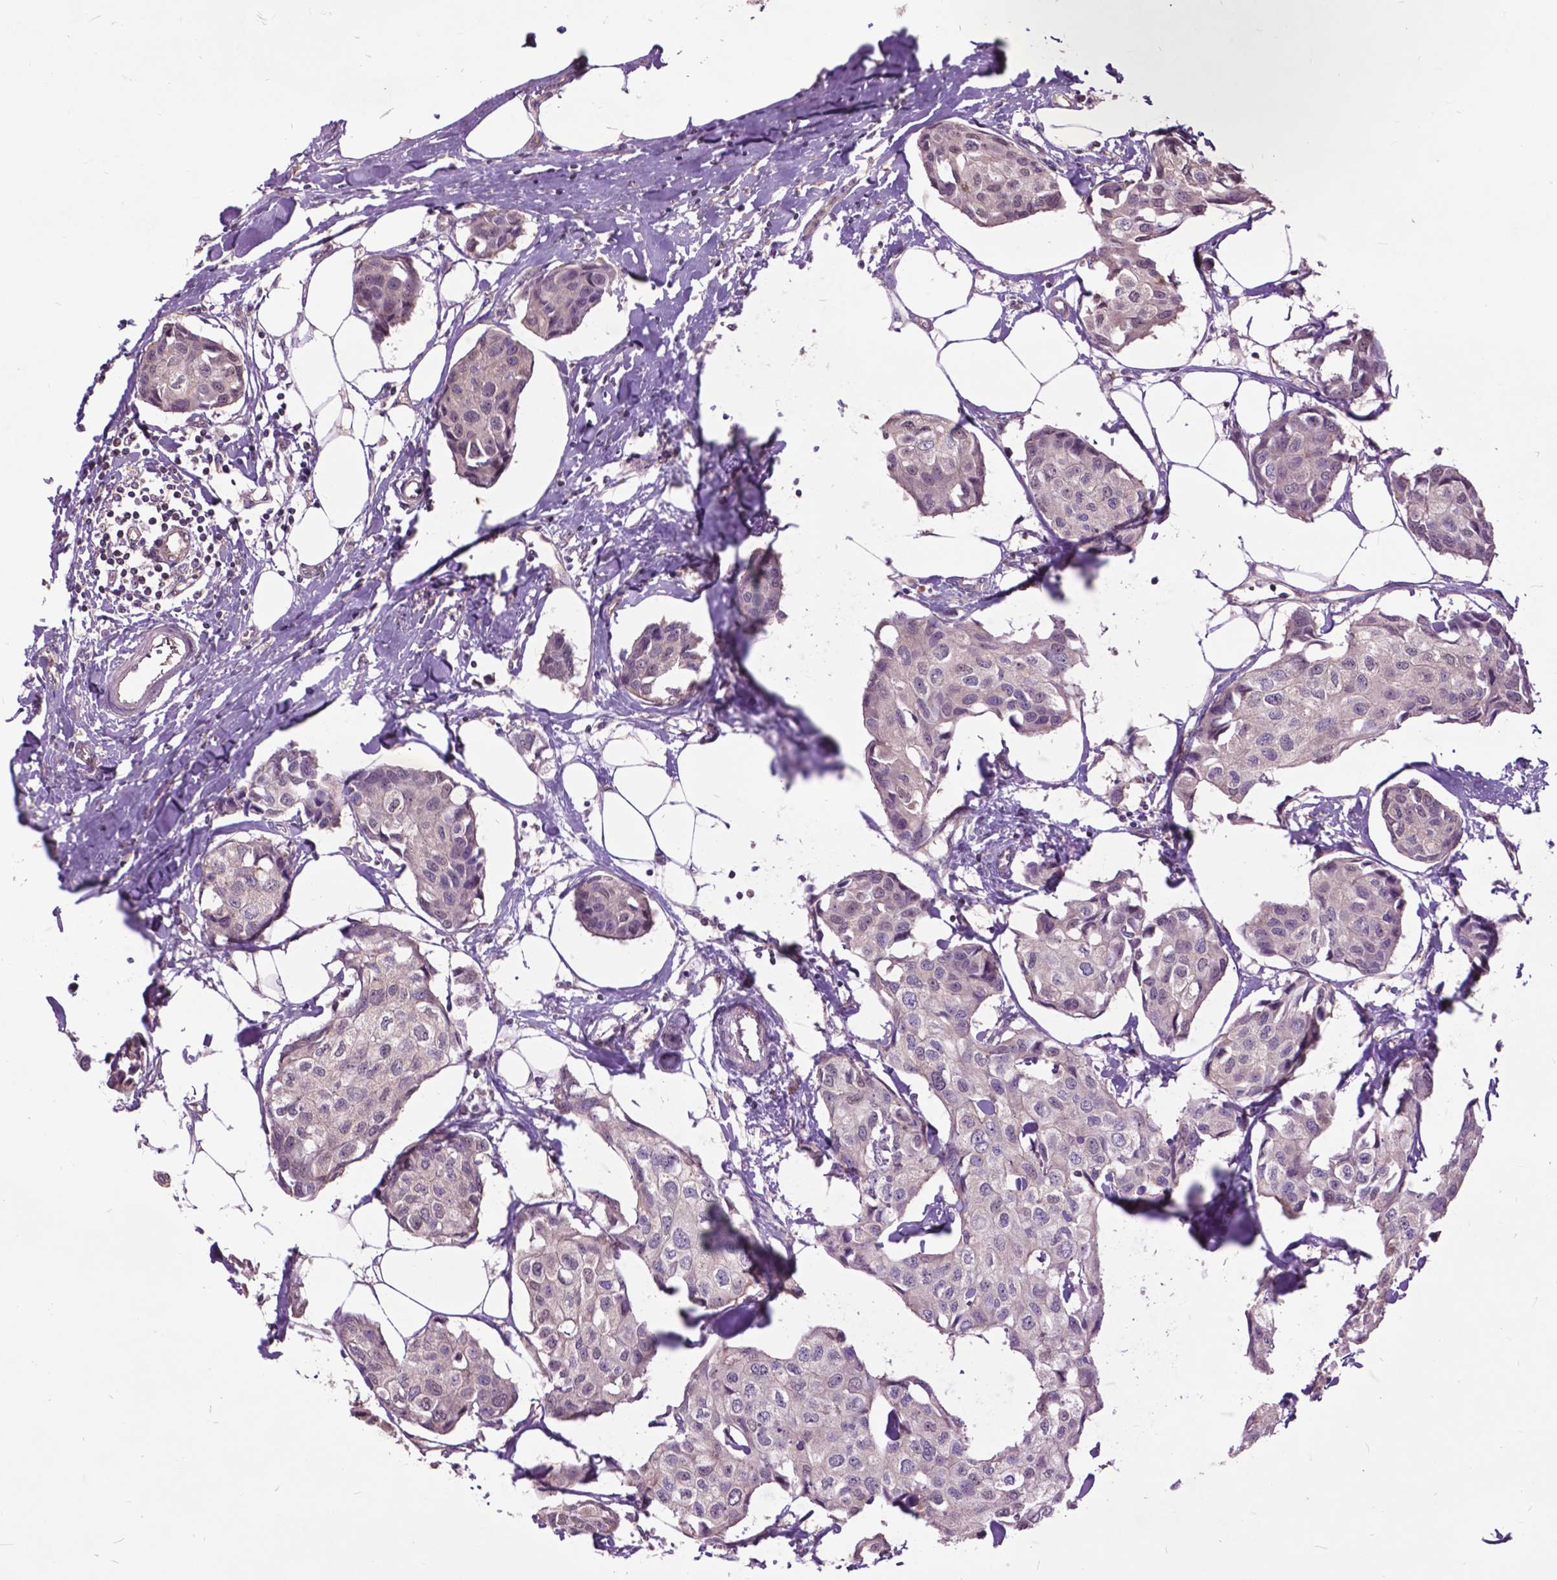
{"staining": {"intensity": "weak", "quantity": "<25%", "location": "cytoplasmic/membranous"}, "tissue": "breast cancer", "cell_type": "Tumor cells", "image_type": "cancer", "snomed": [{"axis": "morphology", "description": "Duct carcinoma"}, {"axis": "topography", "description": "Breast"}], "caption": "Tumor cells show no significant protein expression in breast cancer.", "gene": "ARAF", "patient": {"sex": "female", "age": 80}}